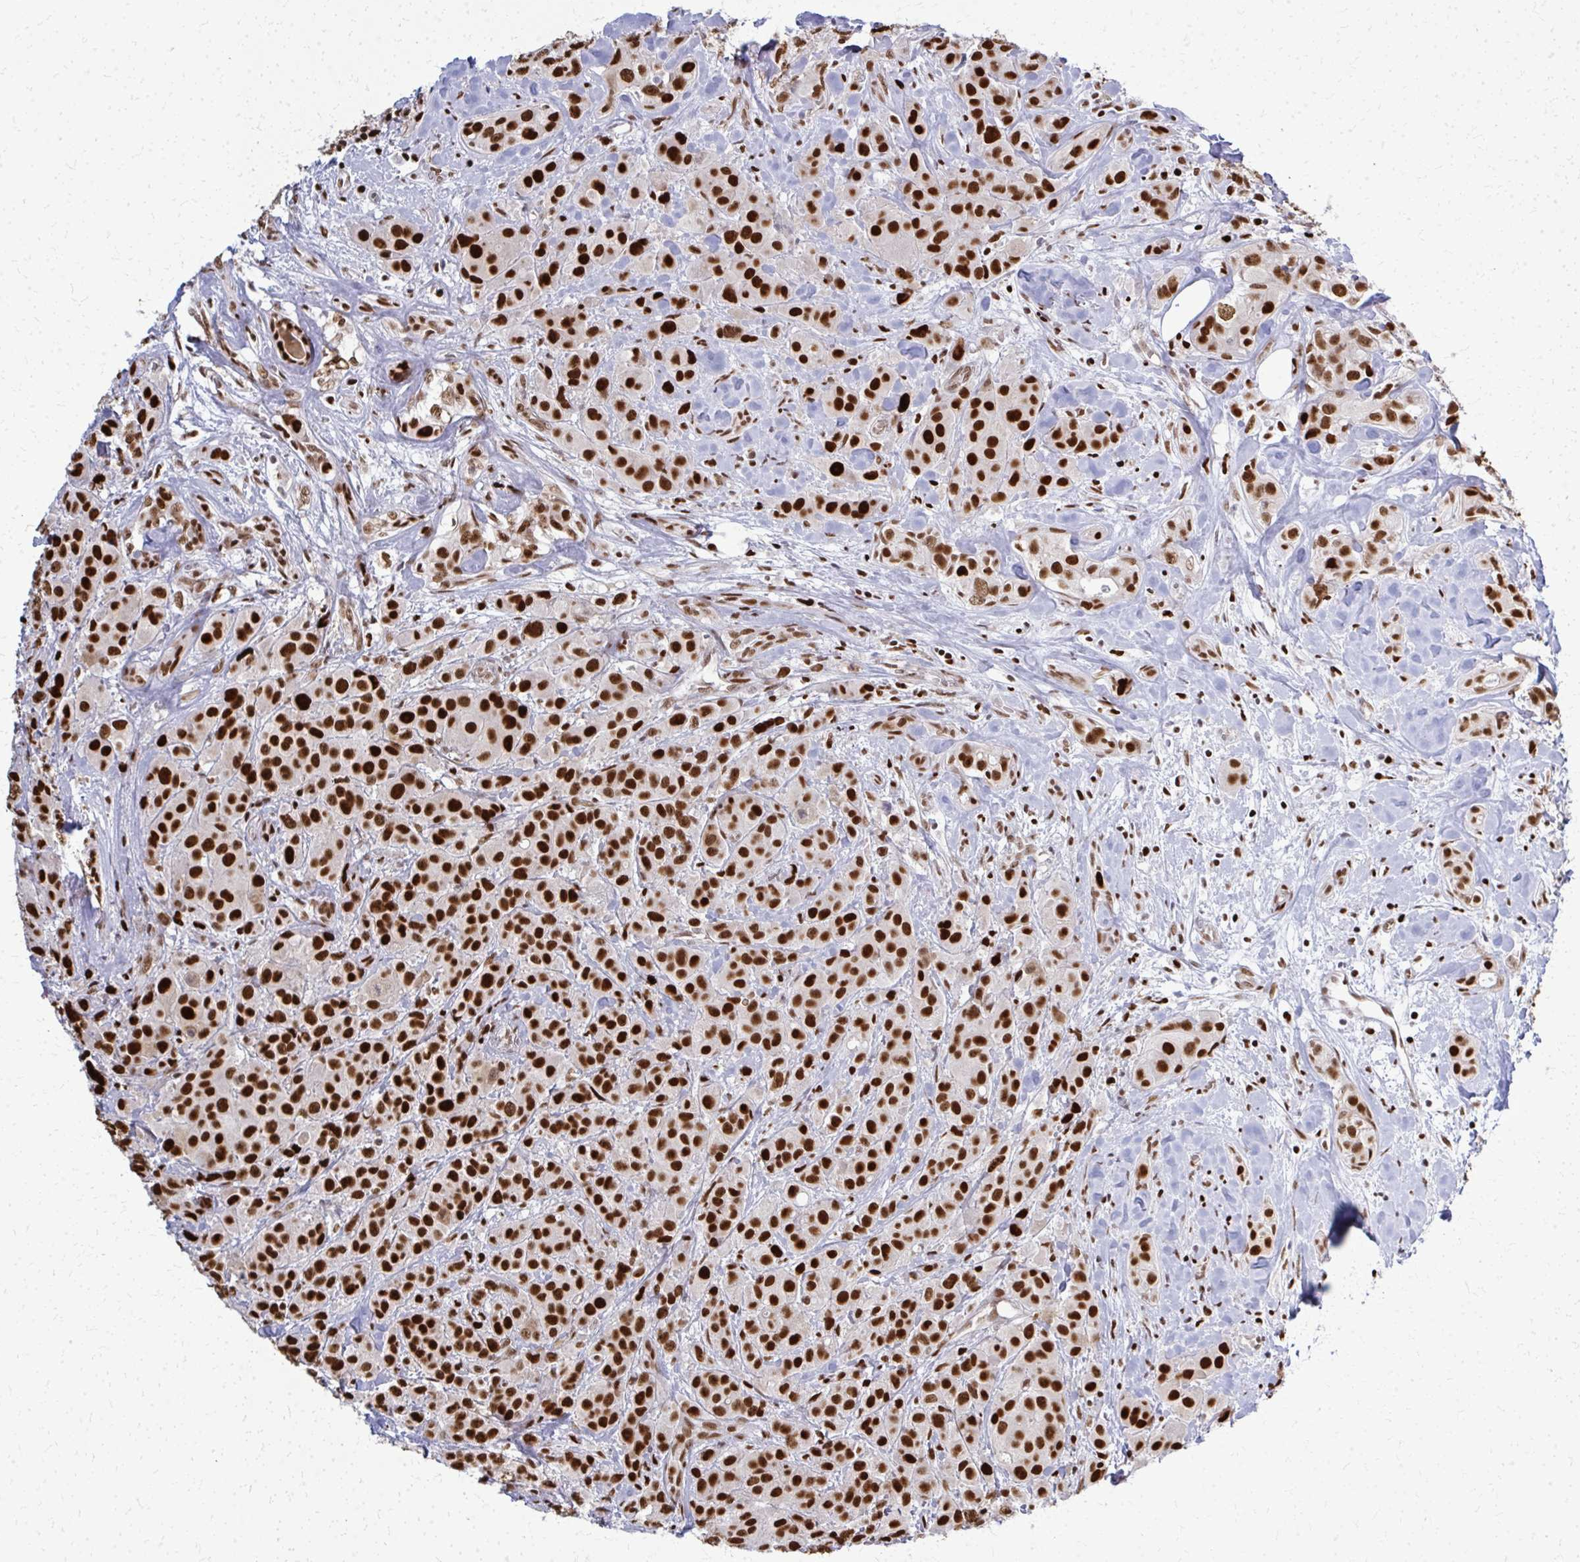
{"staining": {"intensity": "strong", "quantity": ">75%", "location": "nuclear"}, "tissue": "breast cancer", "cell_type": "Tumor cells", "image_type": "cancer", "snomed": [{"axis": "morphology", "description": "Normal tissue, NOS"}, {"axis": "morphology", "description": "Duct carcinoma"}, {"axis": "topography", "description": "Breast"}], "caption": "Immunohistochemistry photomicrograph of neoplastic tissue: human breast infiltrating ductal carcinoma stained using IHC exhibits high levels of strong protein expression localized specifically in the nuclear of tumor cells, appearing as a nuclear brown color.", "gene": "ZNF559", "patient": {"sex": "female", "age": 43}}